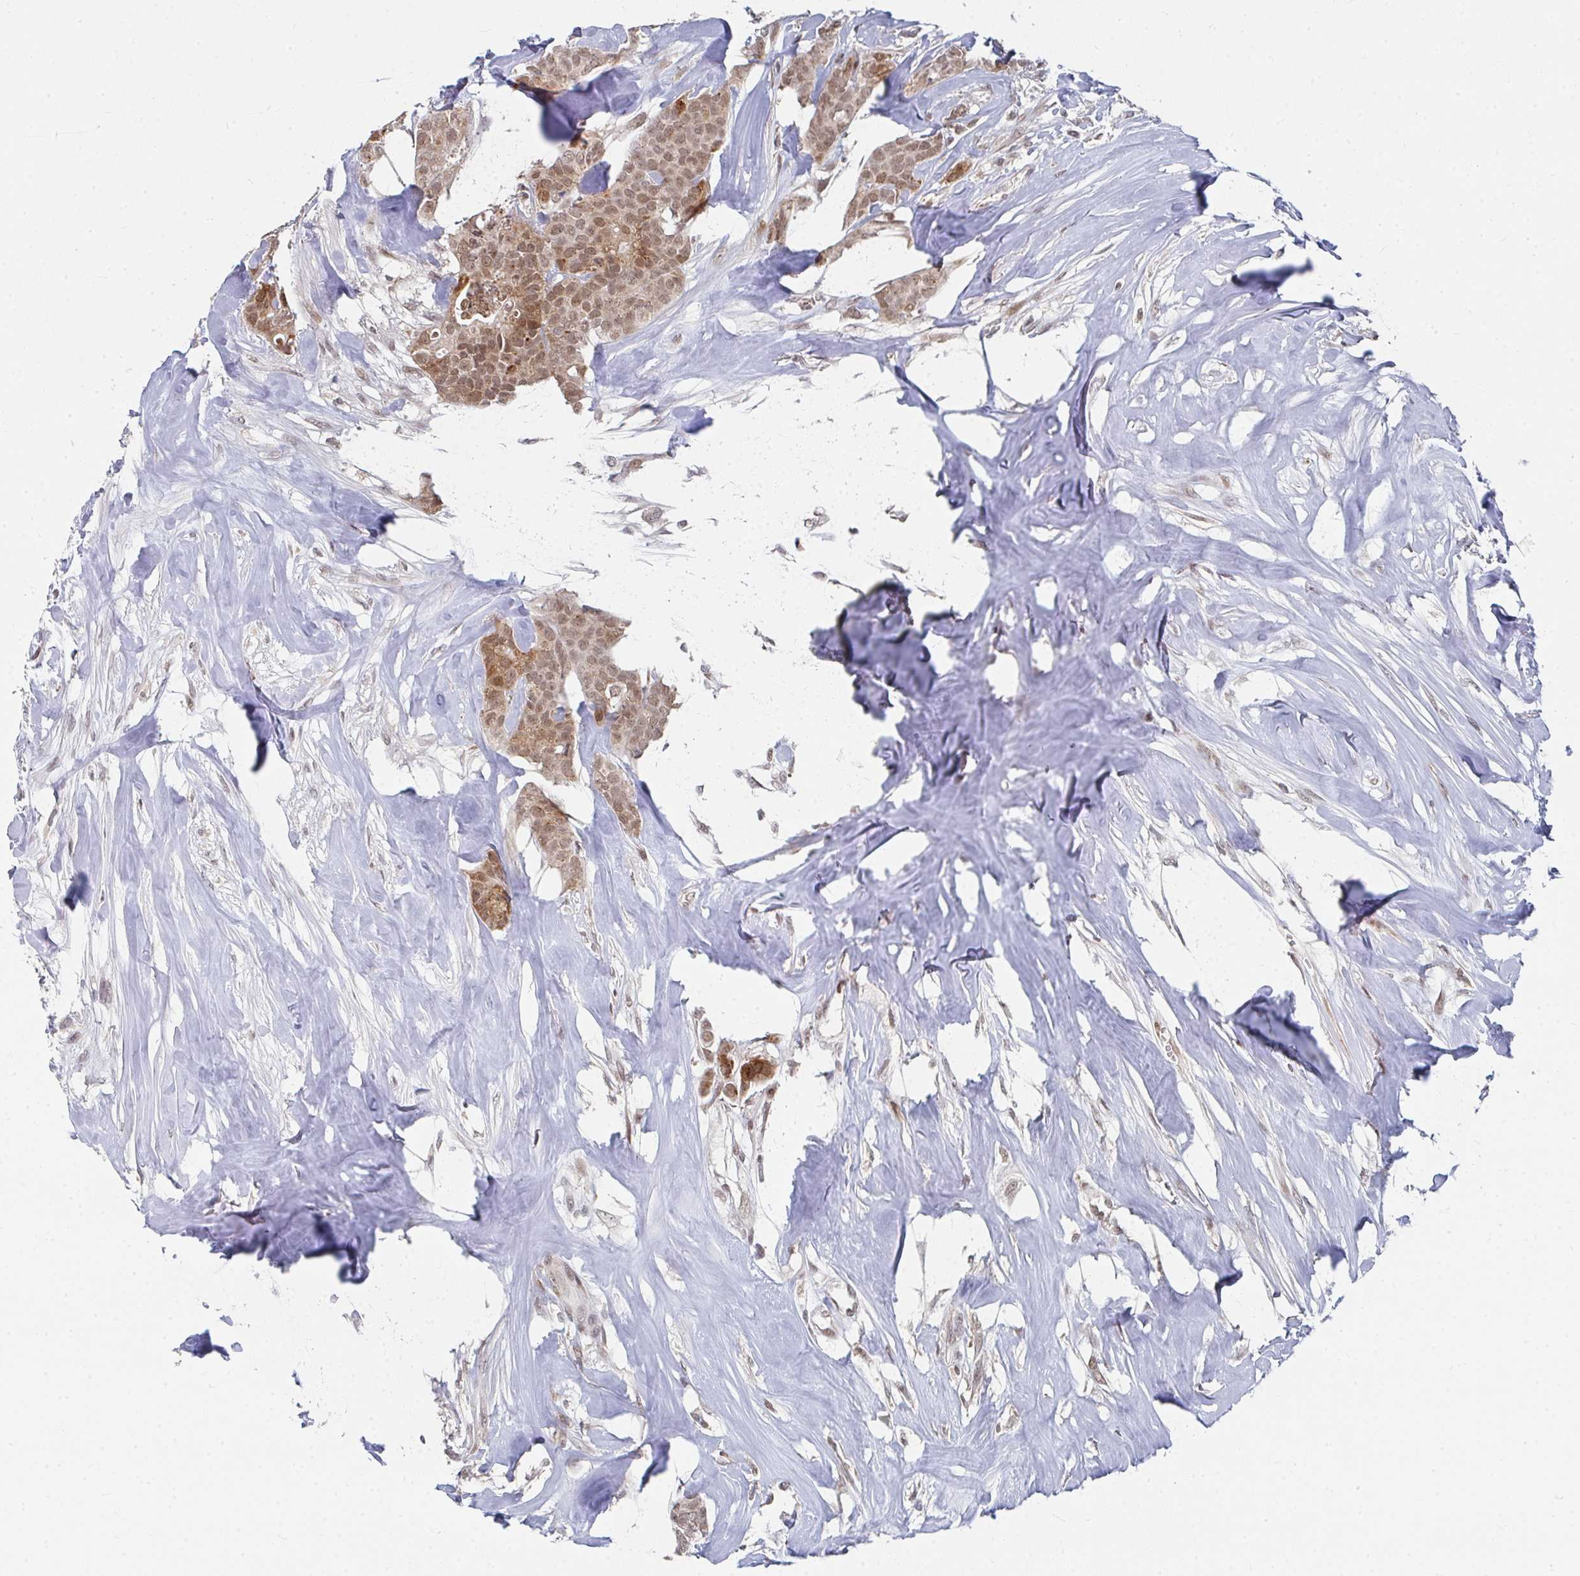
{"staining": {"intensity": "moderate", "quantity": ">75%", "location": "cytoplasmic/membranous,nuclear"}, "tissue": "breast cancer", "cell_type": "Tumor cells", "image_type": "cancer", "snomed": [{"axis": "morphology", "description": "Duct carcinoma"}, {"axis": "topography", "description": "Breast"}], "caption": "Immunohistochemistry histopathology image of breast intraductal carcinoma stained for a protein (brown), which demonstrates medium levels of moderate cytoplasmic/membranous and nuclear expression in approximately >75% of tumor cells.", "gene": "RBBP5", "patient": {"sex": "female", "age": 84}}